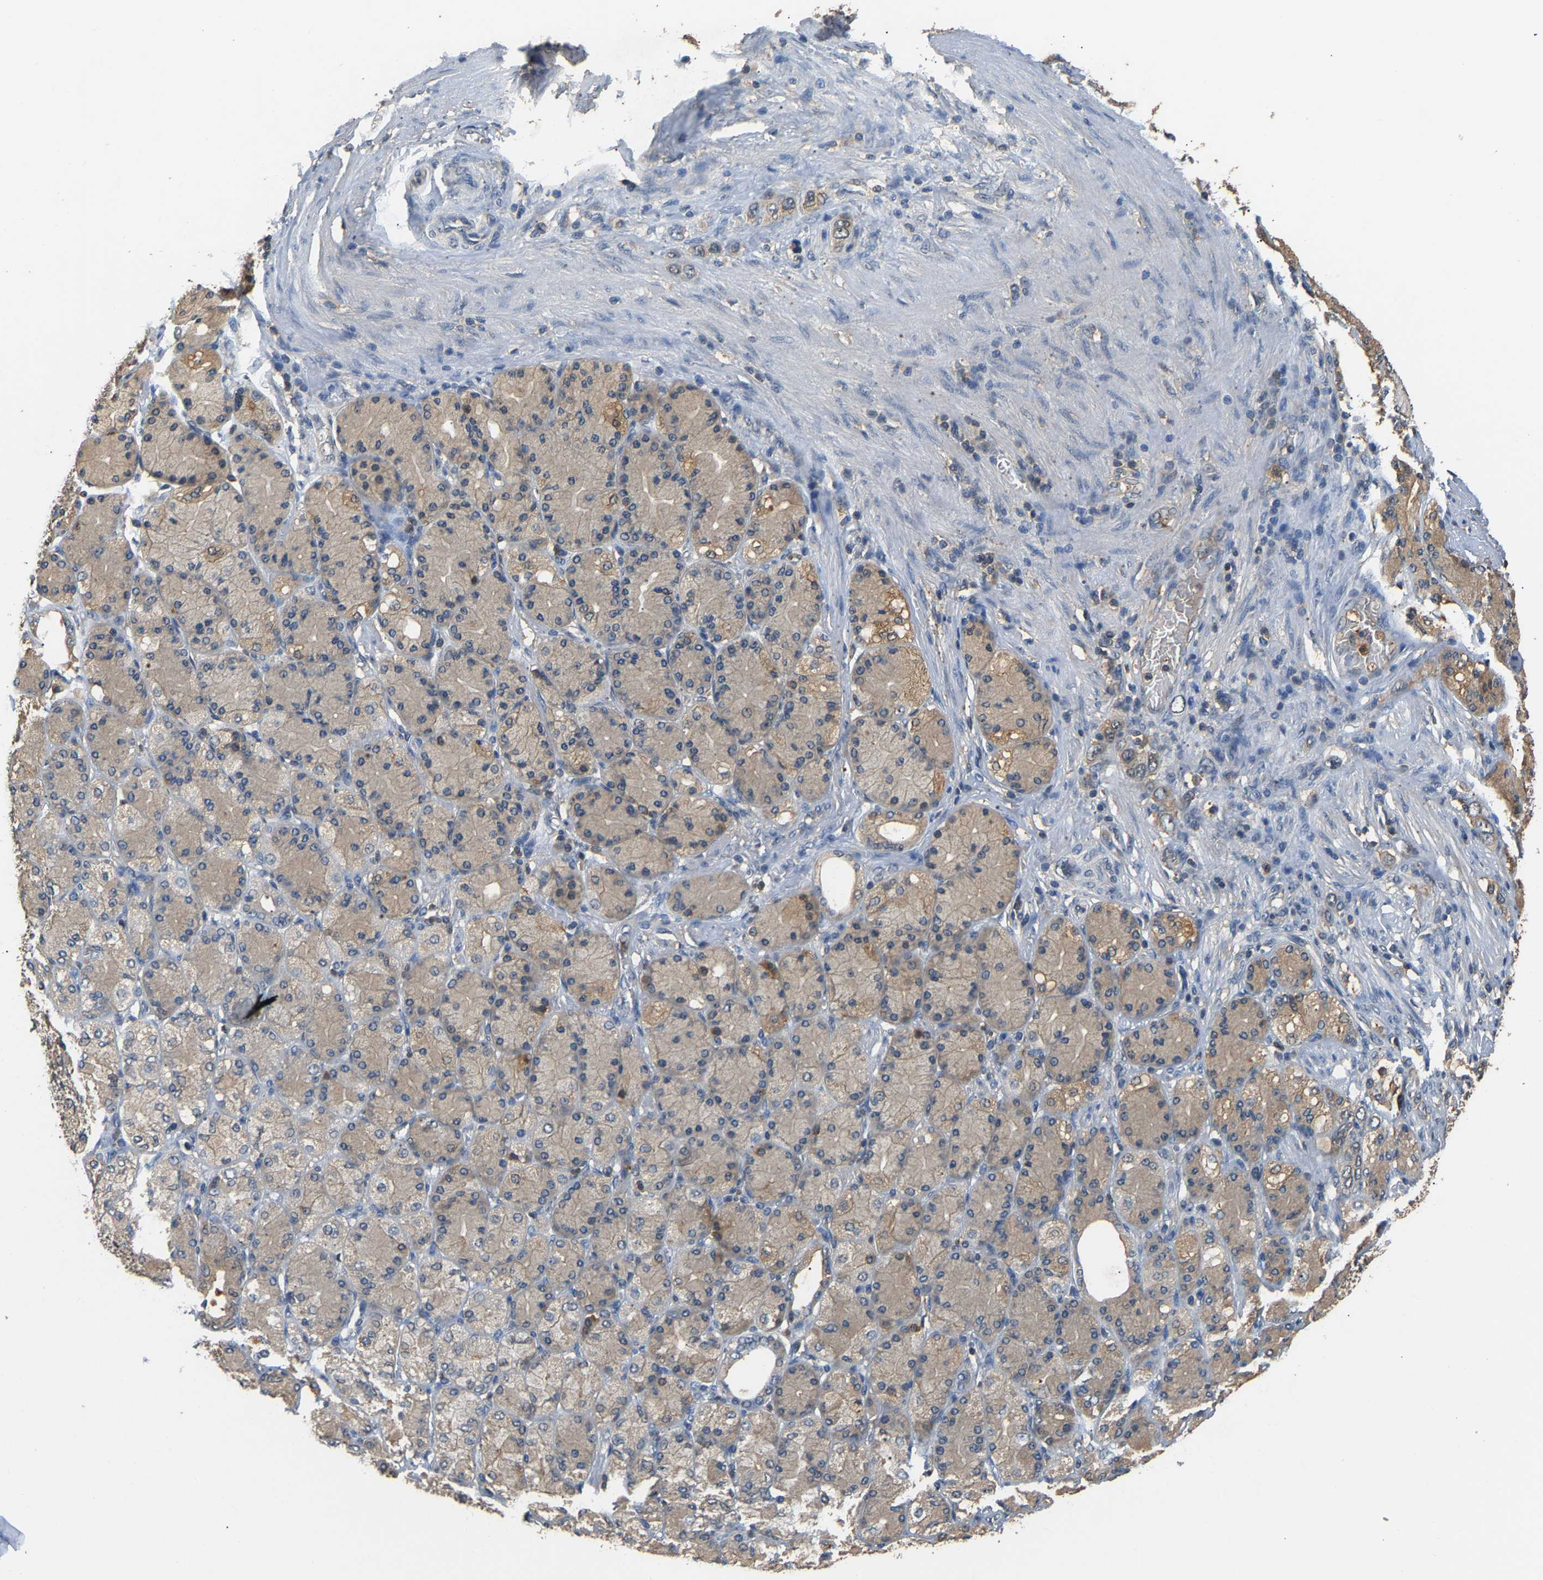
{"staining": {"intensity": "weak", "quantity": ">75%", "location": "cytoplasmic/membranous"}, "tissue": "stomach cancer", "cell_type": "Tumor cells", "image_type": "cancer", "snomed": [{"axis": "morphology", "description": "Adenocarcinoma, NOS"}, {"axis": "topography", "description": "Stomach"}], "caption": "Adenocarcinoma (stomach) tissue reveals weak cytoplasmic/membranous staining in about >75% of tumor cells Immunohistochemistry stains the protein of interest in brown and the nuclei are stained blue.", "gene": "GPI", "patient": {"sex": "female", "age": 65}}